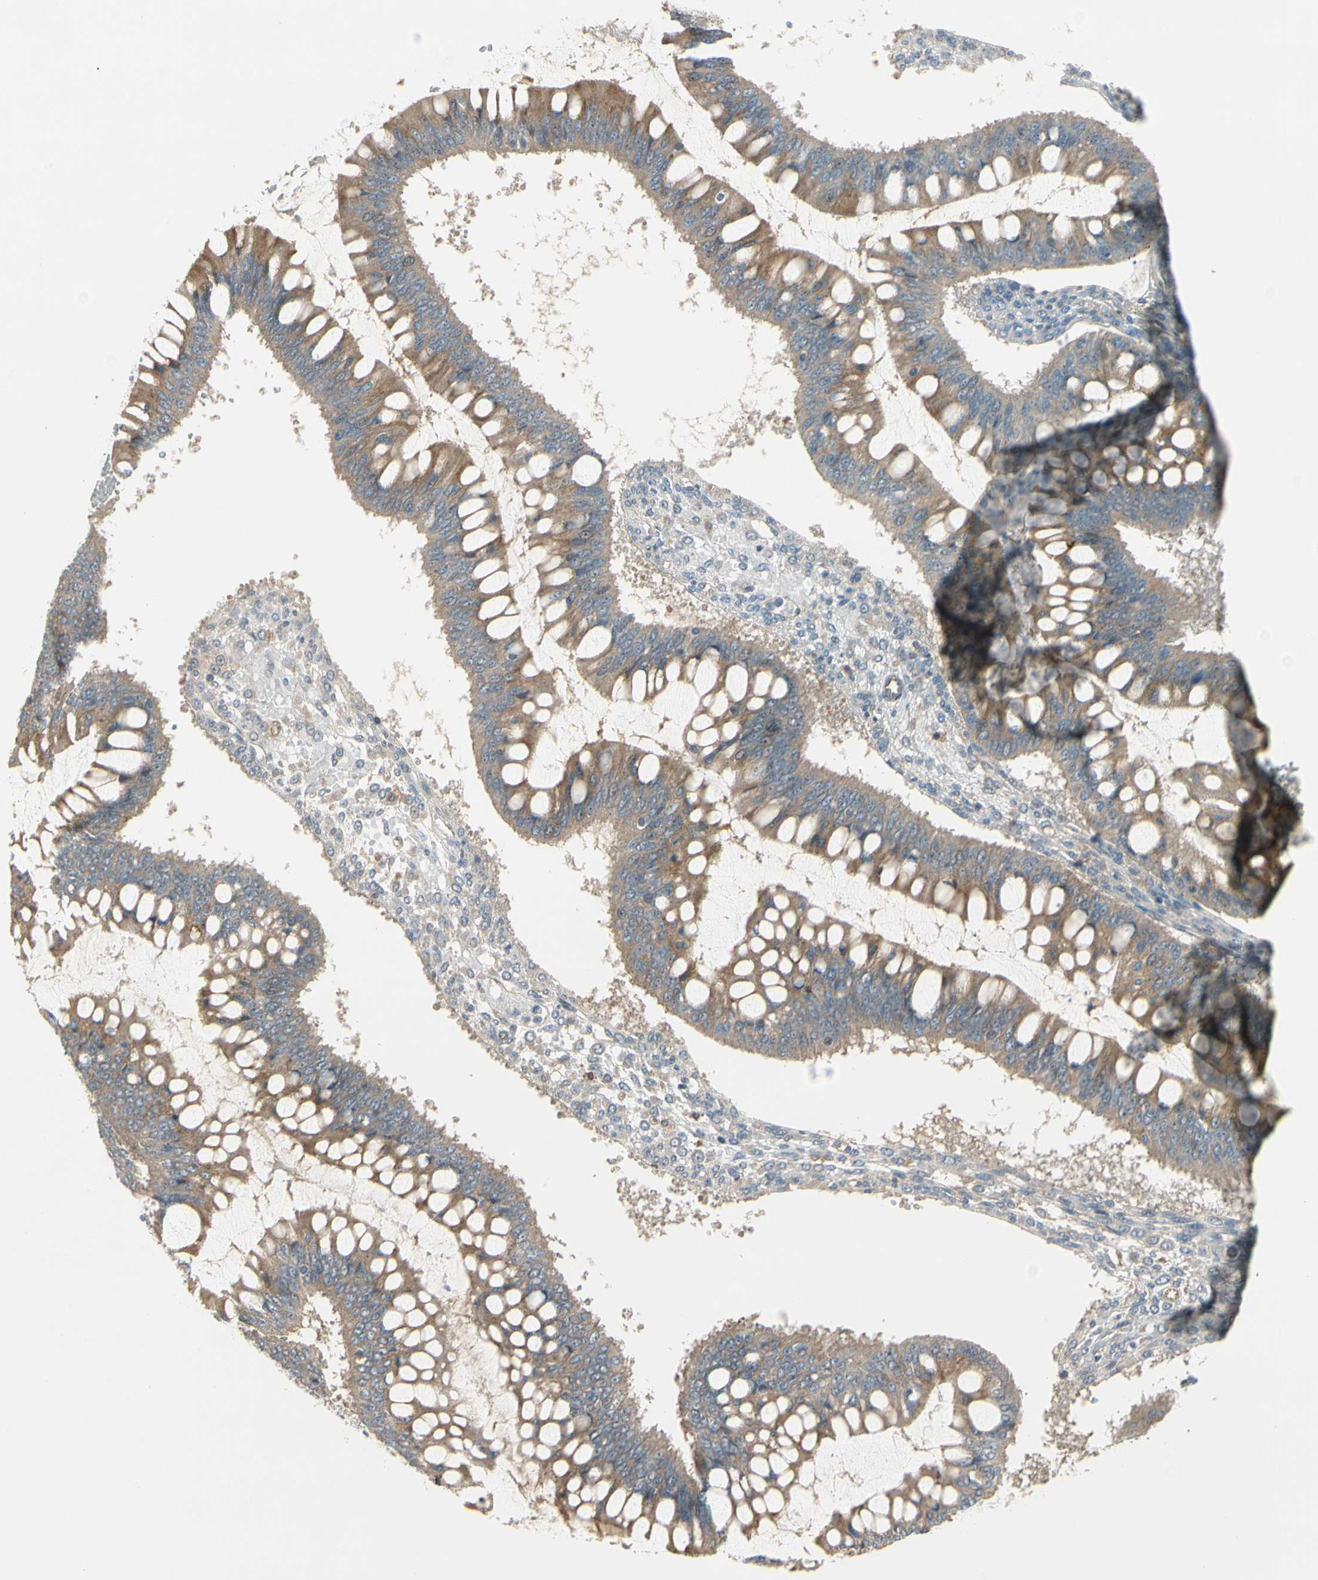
{"staining": {"intensity": "moderate", "quantity": ">75%", "location": "cytoplasmic/membranous"}, "tissue": "ovarian cancer", "cell_type": "Tumor cells", "image_type": "cancer", "snomed": [{"axis": "morphology", "description": "Cystadenocarcinoma, mucinous, NOS"}, {"axis": "topography", "description": "Ovary"}], "caption": "Moderate cytoplasmic/membranous expression is seen in approximately >75% of tumor cells in ovarian mucinous cystadenocarcinoma.", "gene": "F2R", "patient": {"sex": "female", "age": 73}}